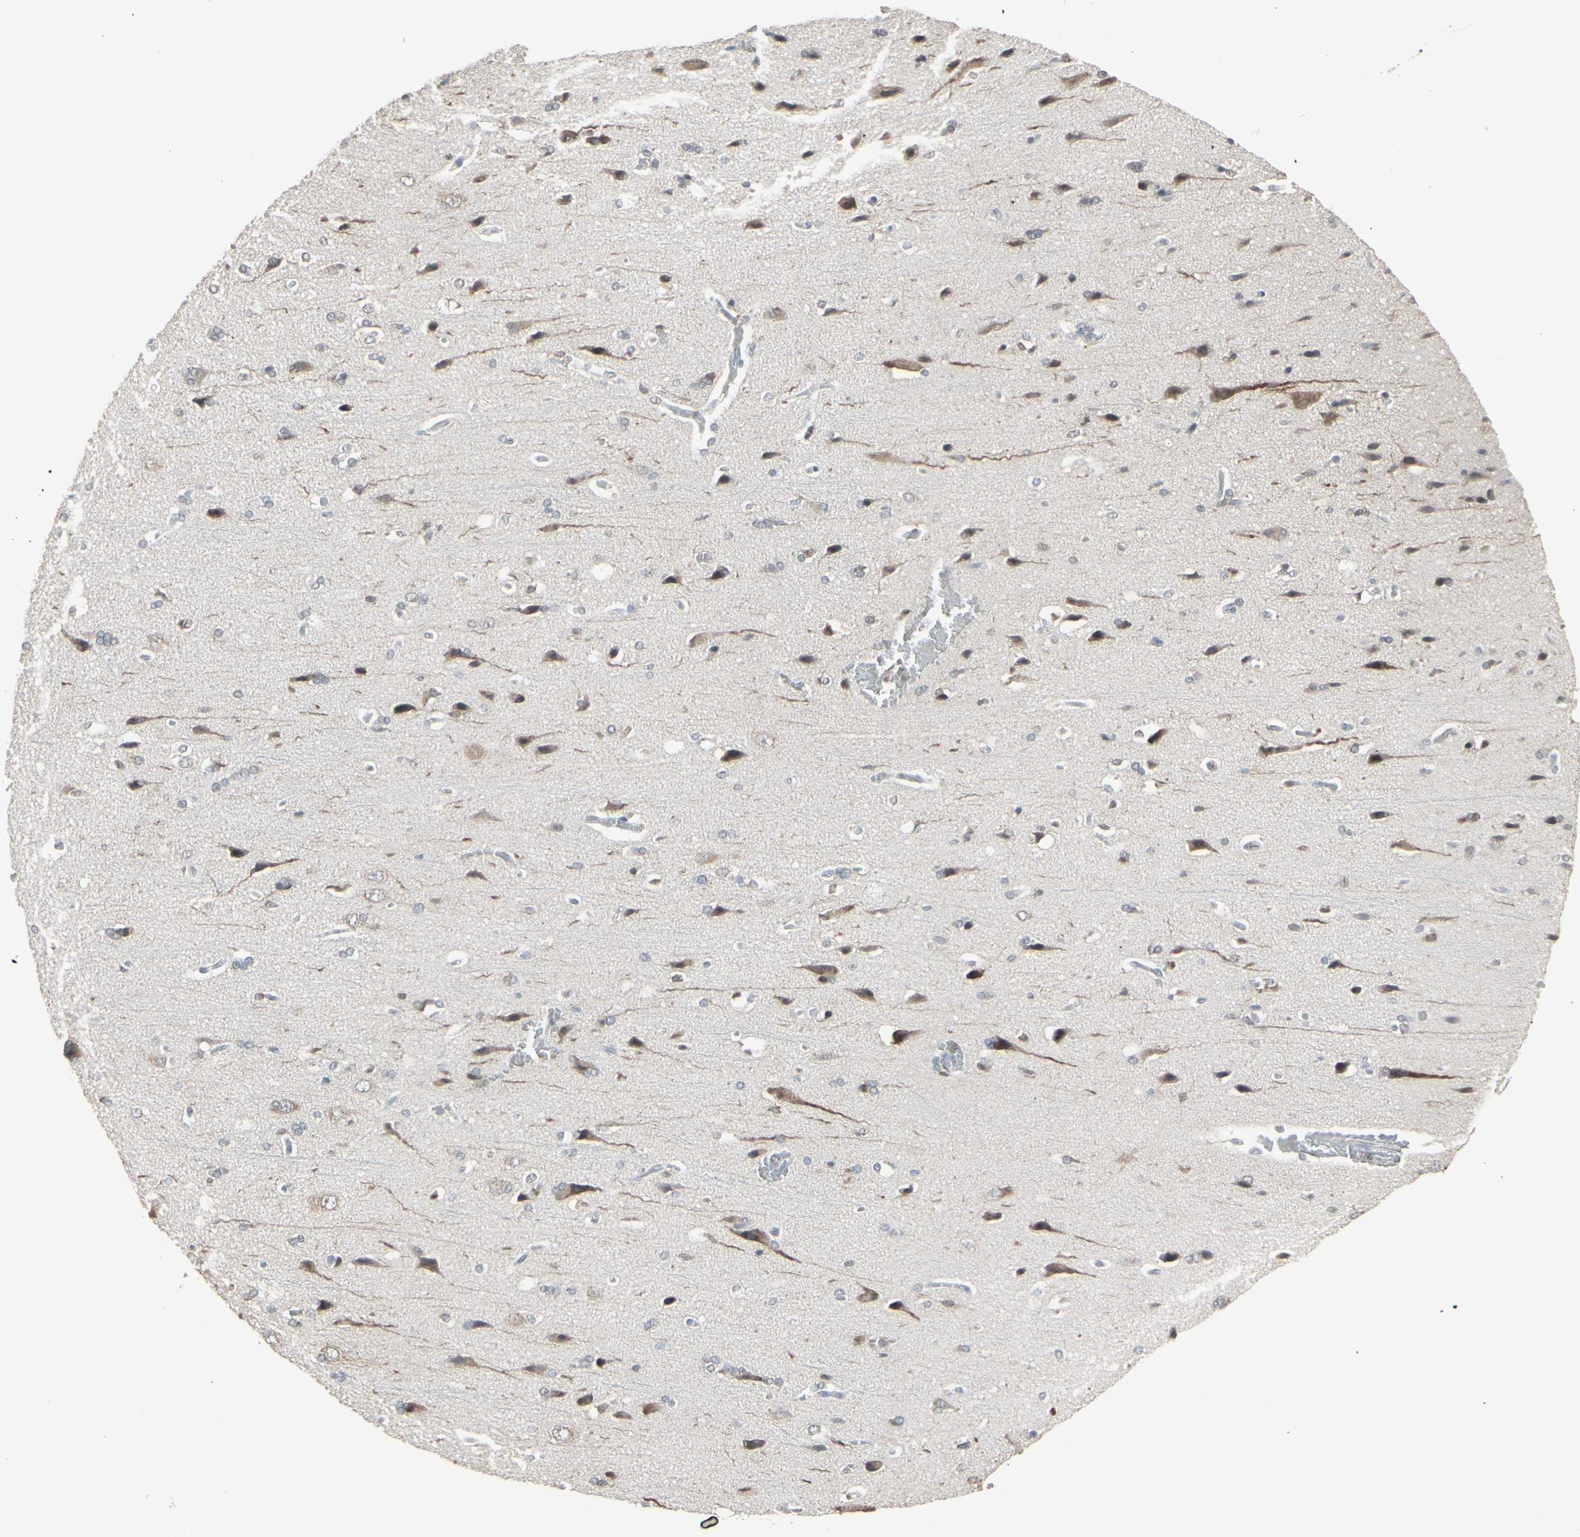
{"staining": {"intensity": "negative", "quantity": "none", "location": "none"}, "tissue": "cerebral cortex", "cell_type": "Endothelial cells", "image_type": "normal", "snomed": [{"axis": "morphology", "description": "Normal tissue, NOS"}, {"axis": "topography", "description": "Cerebral cortex"}], "caption": "Micrograph shows no protein expression in endothelial cells of benign cerebral cortex. The staining was performed using DAB to visualize the protein expression in brown, while the nuclei were stained in blue with hematoxylin (Magnification: 20x).", "gene": "SAMSN1", "patient": {"sex": "male", "age": 62}}